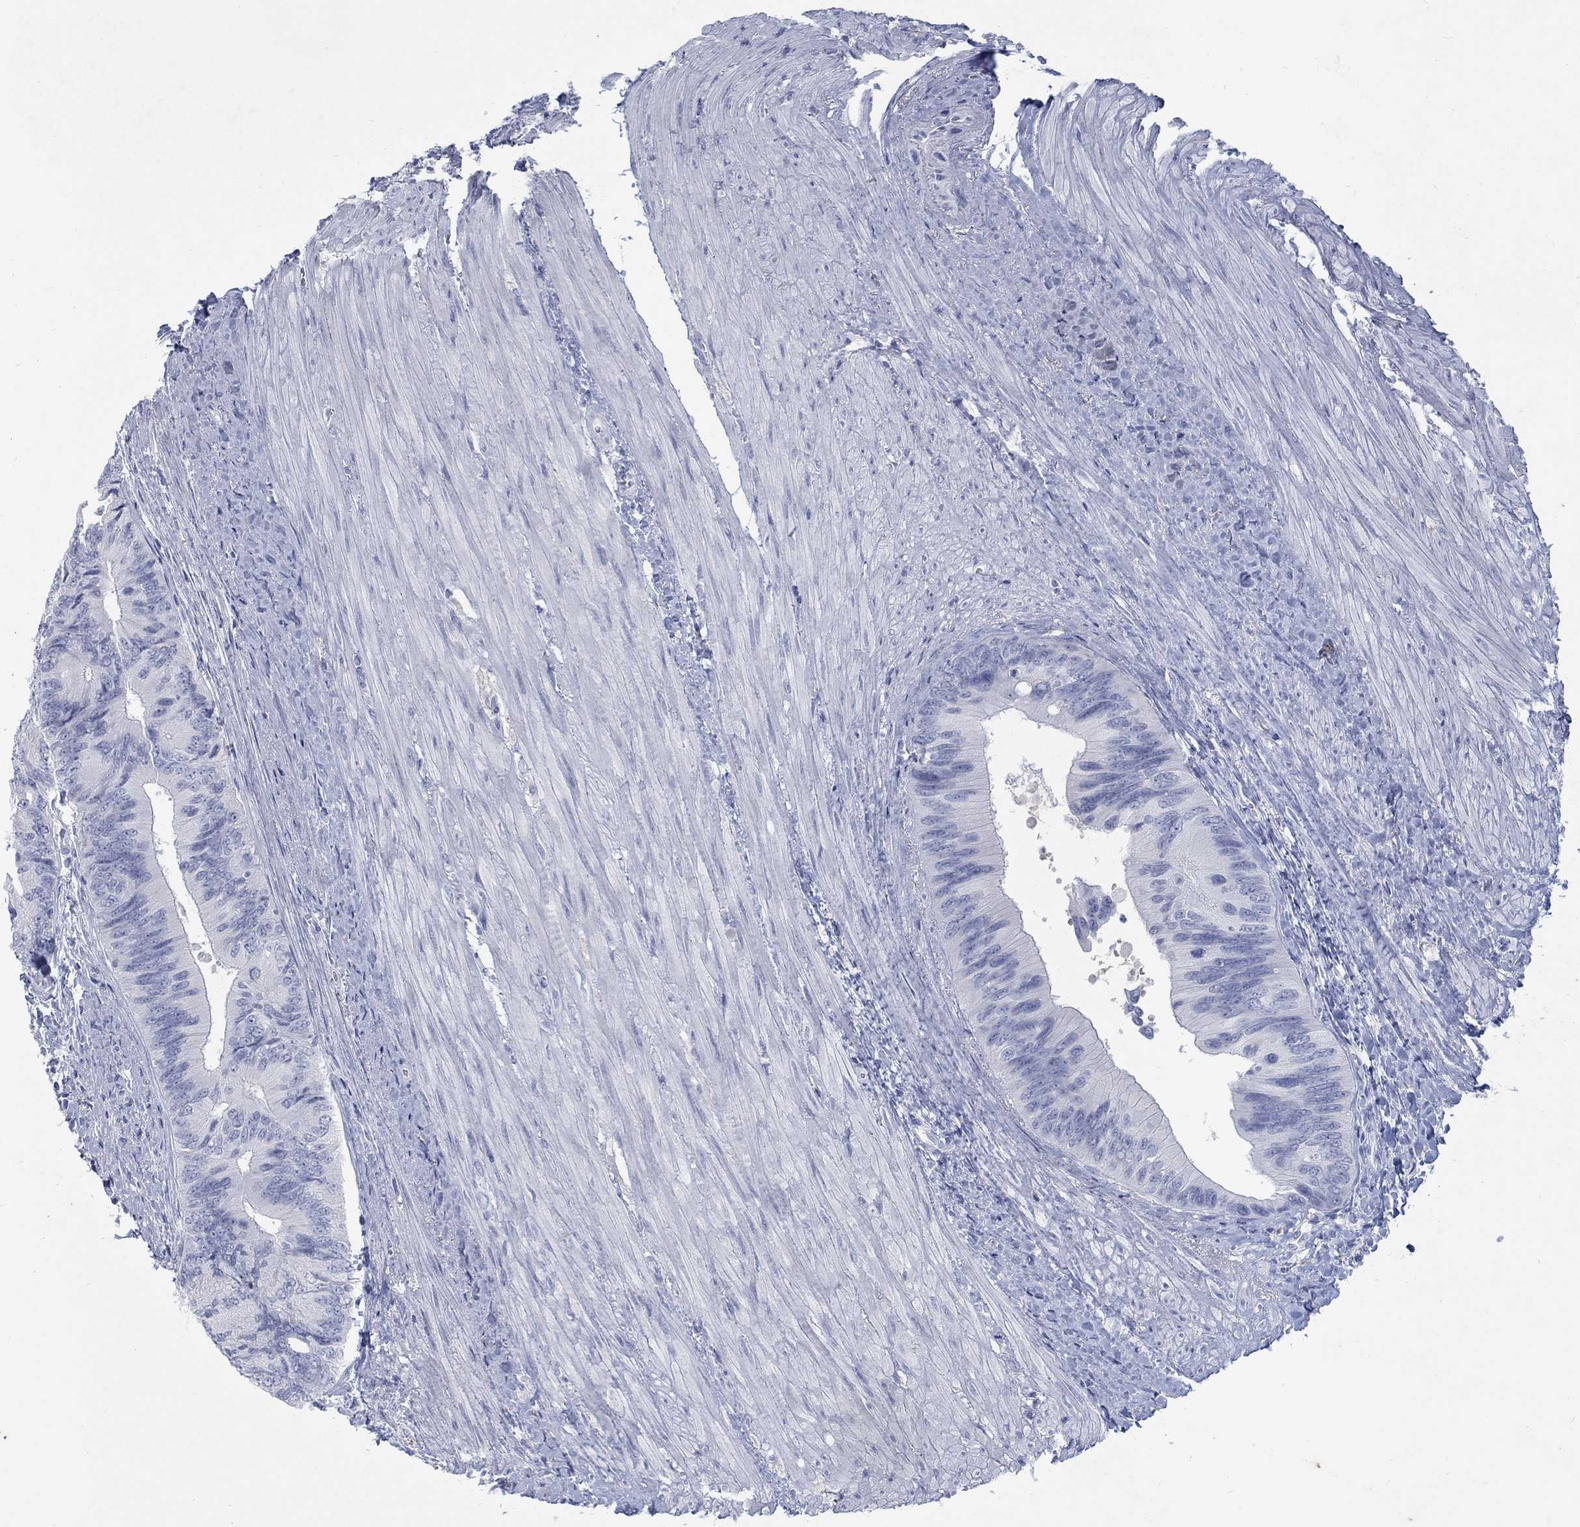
{"staining": {"intensity": "negative", "quantity": "none", "location": "none"}, "tissue": "colorectal cancer", "cell_type": "Tumor cells", "image_type": "cancer", "snomed": [{"axis": "morphology", "description": "Normal tissue, NOS"}, {"axis": "morphology", "description": "Adenocarcinoma, NOS"}, {"axis": "topography", "description": "Colon"}], "caption": "Protein analysis of colorectal cancer shows no significant staining in tumor cells.", "gene": "RFTN2", "patient": {"sex": "male", "age": 65}}